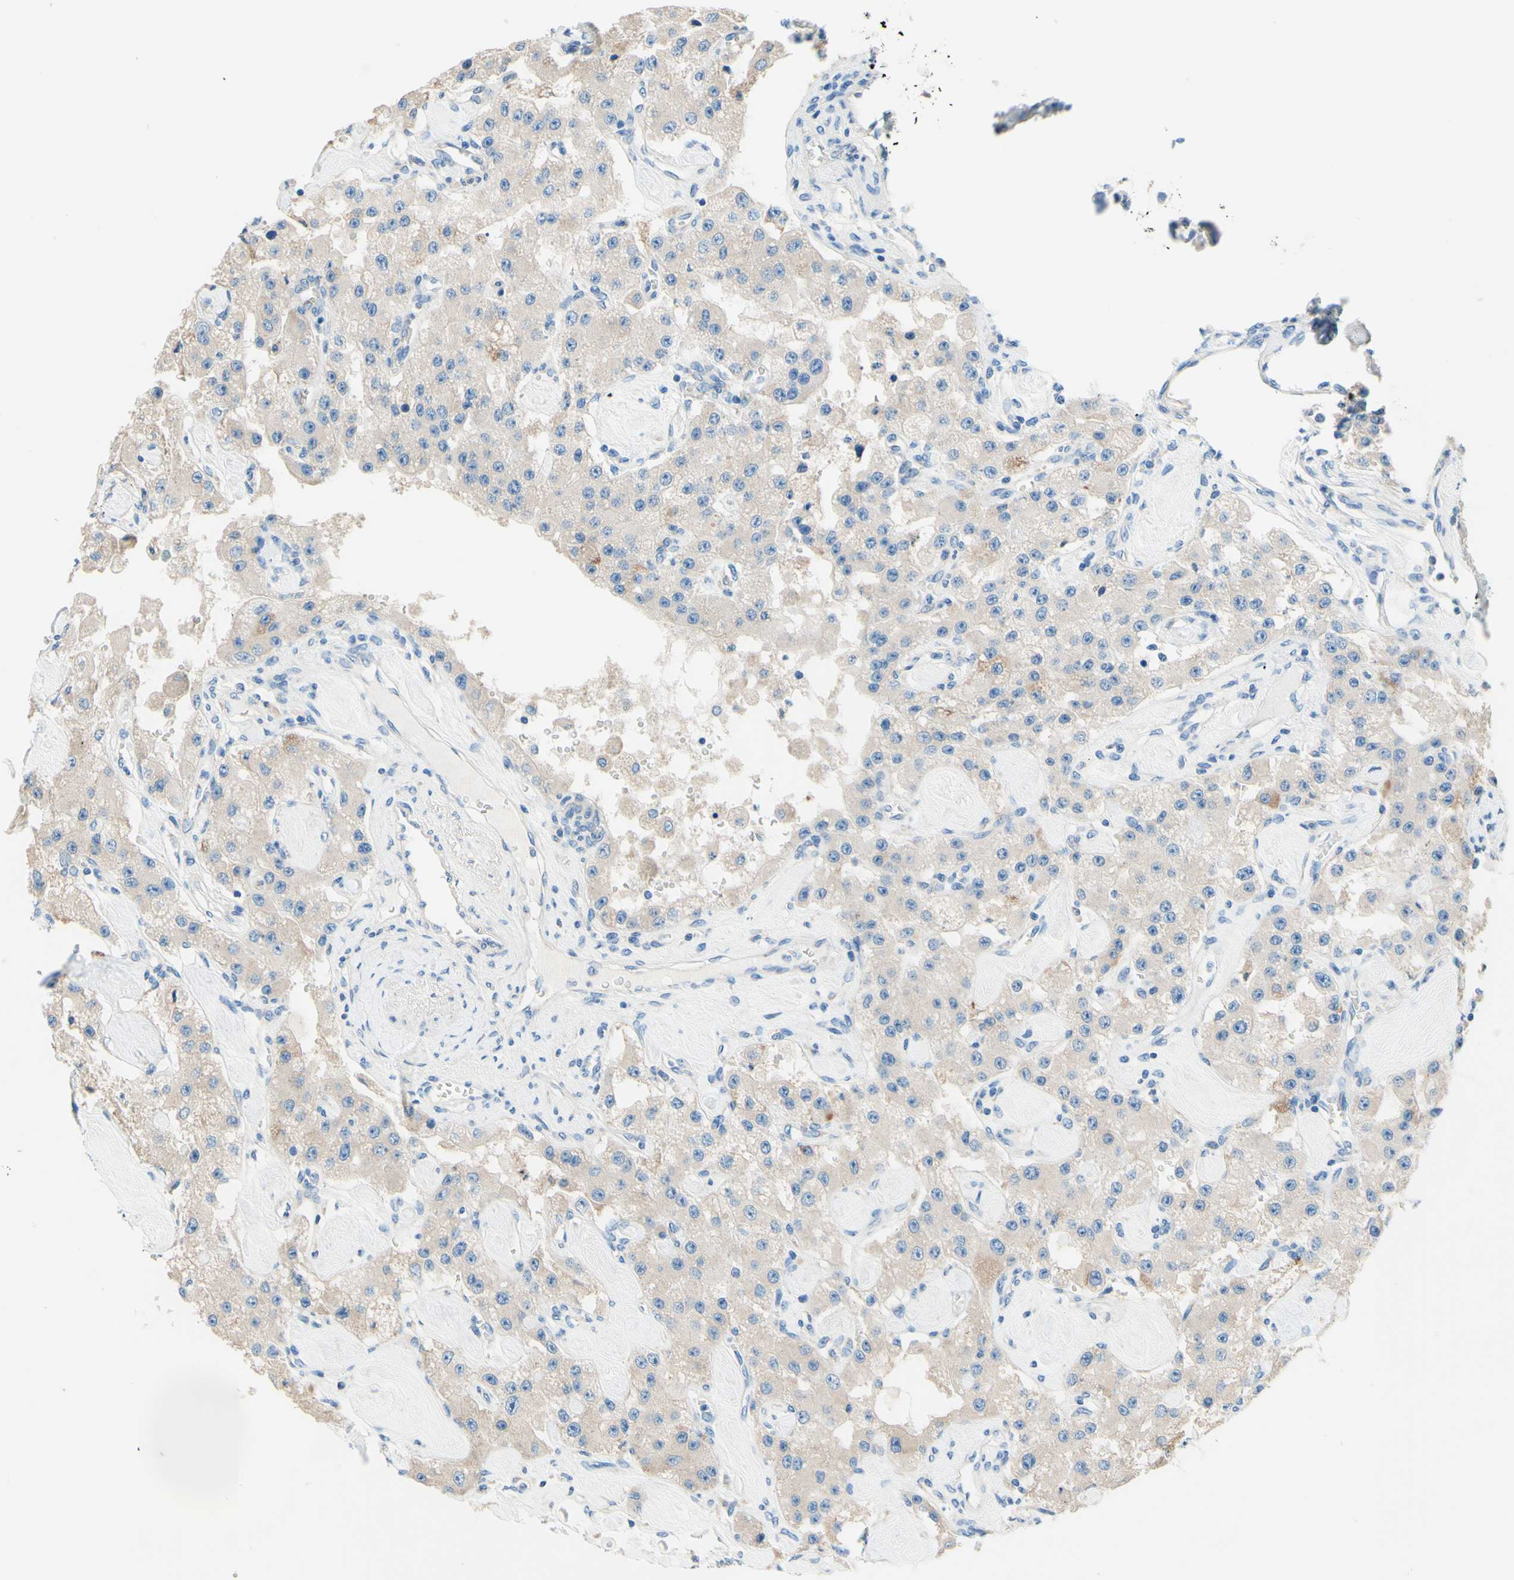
{"staining": {"intensity": "weak", "quantity": ">75%", "location": "cytoplasmic/membranous"}, "tissue": "carcinoid", "cell_type": "Tumor cells", "image_type": "cancer", "snomed": [{"axis": "morphology", "description": "Carcinoid, malignant, NOS"}, {"axis": "topography", "description": "Pancreas"}], "caption": "This image reveals immunohistochemistry staining of human carcinoid, with low weak cytoplasmic/membranous staining in about >75% of tumor cells.", "gene": "PASD1", "patient": {"sex": "male", "age": 41}}